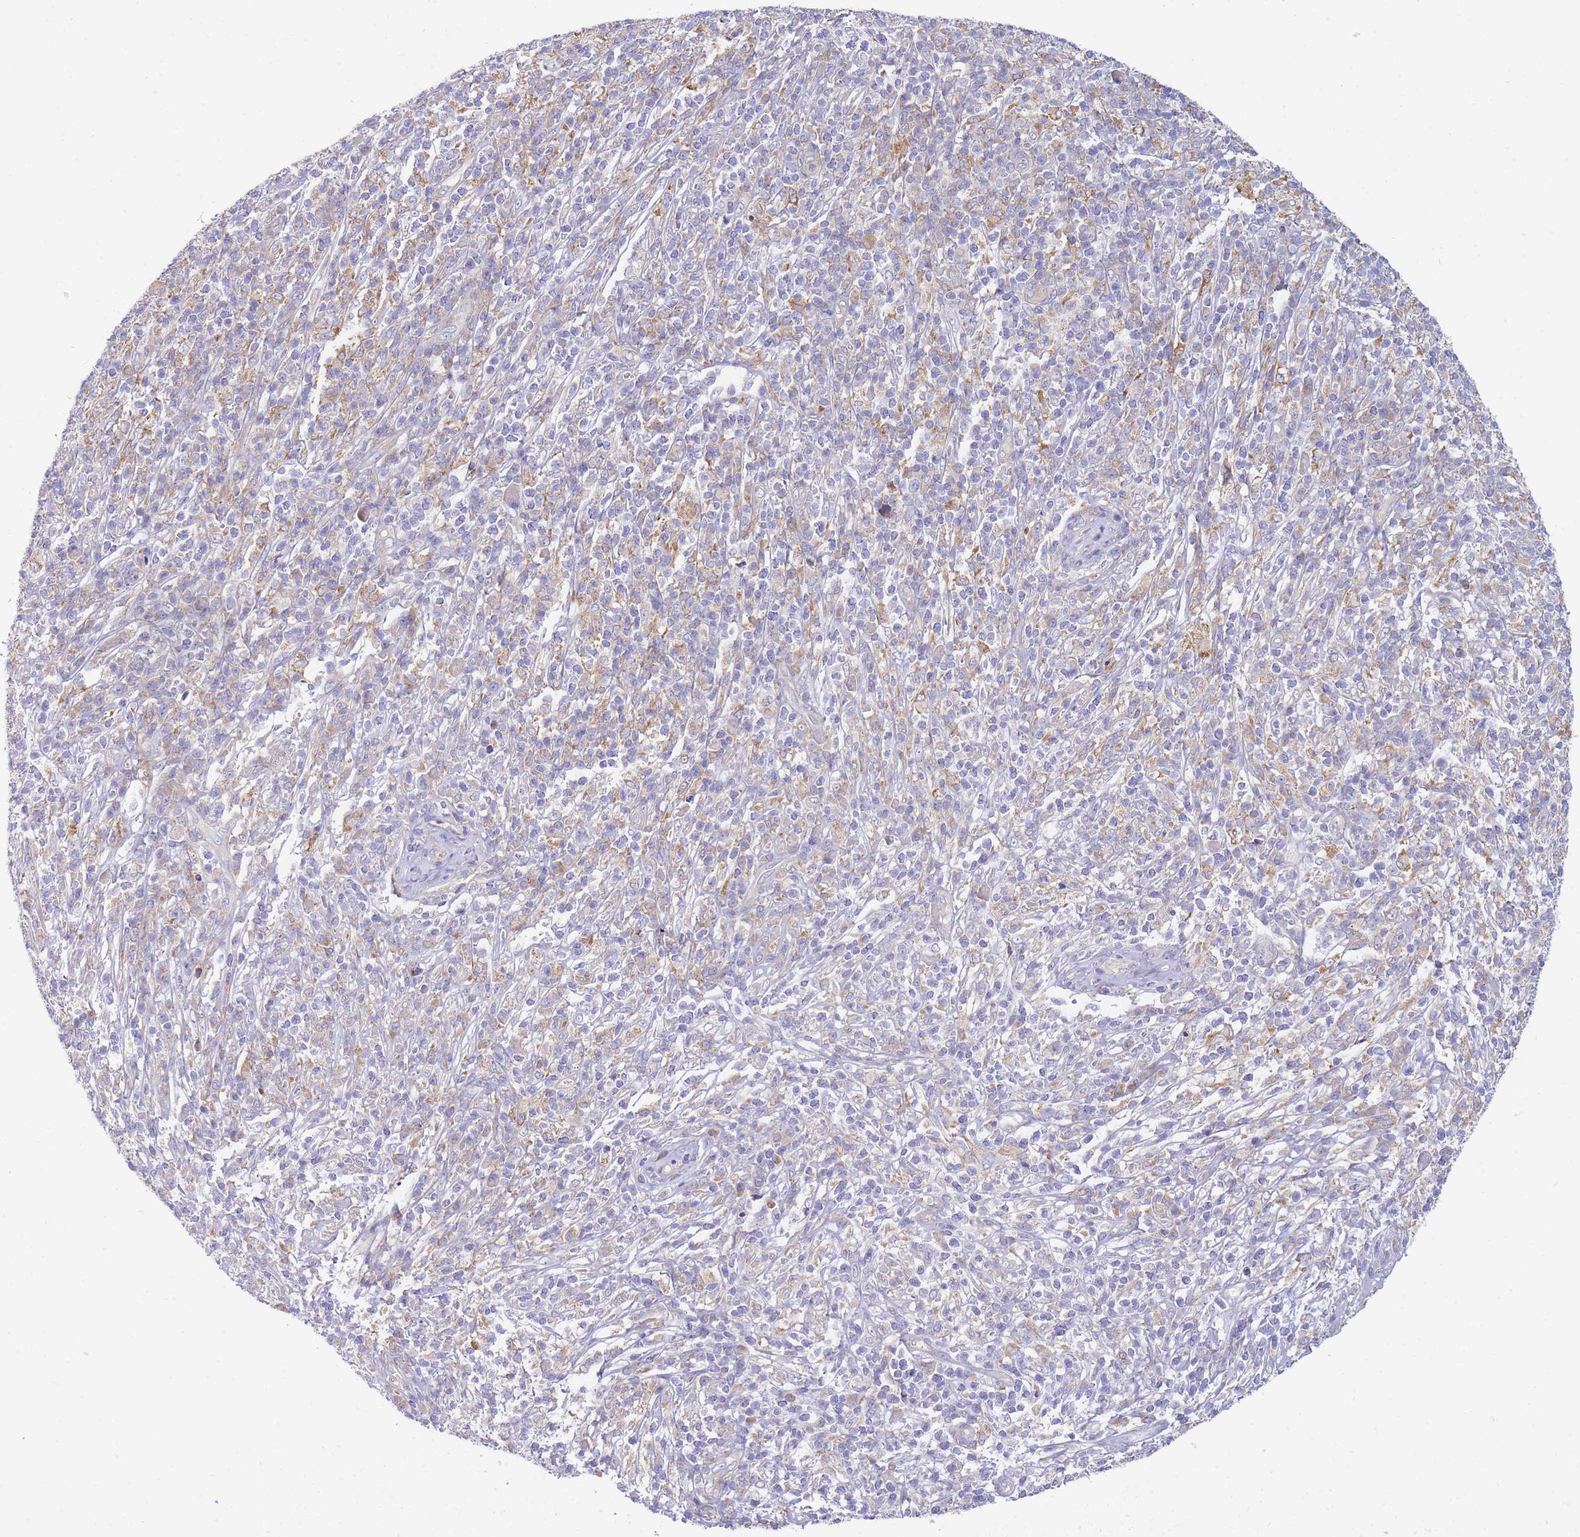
{"staining": {"intensity": "weak", "quantity": "25%-75%", "location": "cytoplasmic/membranous"}, "tissue": "melanoma", "cell_type": "Tumor cells", "image_type": "cancer", "snomed": [{"axis": "morphology", "description": "Malignant melanoma, NOS"}, {"axis": "topography", "description": "Skin"}], "caption": "Weak cytoplasmic/membranous protein staining is seen in approximately 25%-75% of tumor cells in melanoma.", "gene": "SH2B2", "patient": {"sex": "male", "age": 66}}